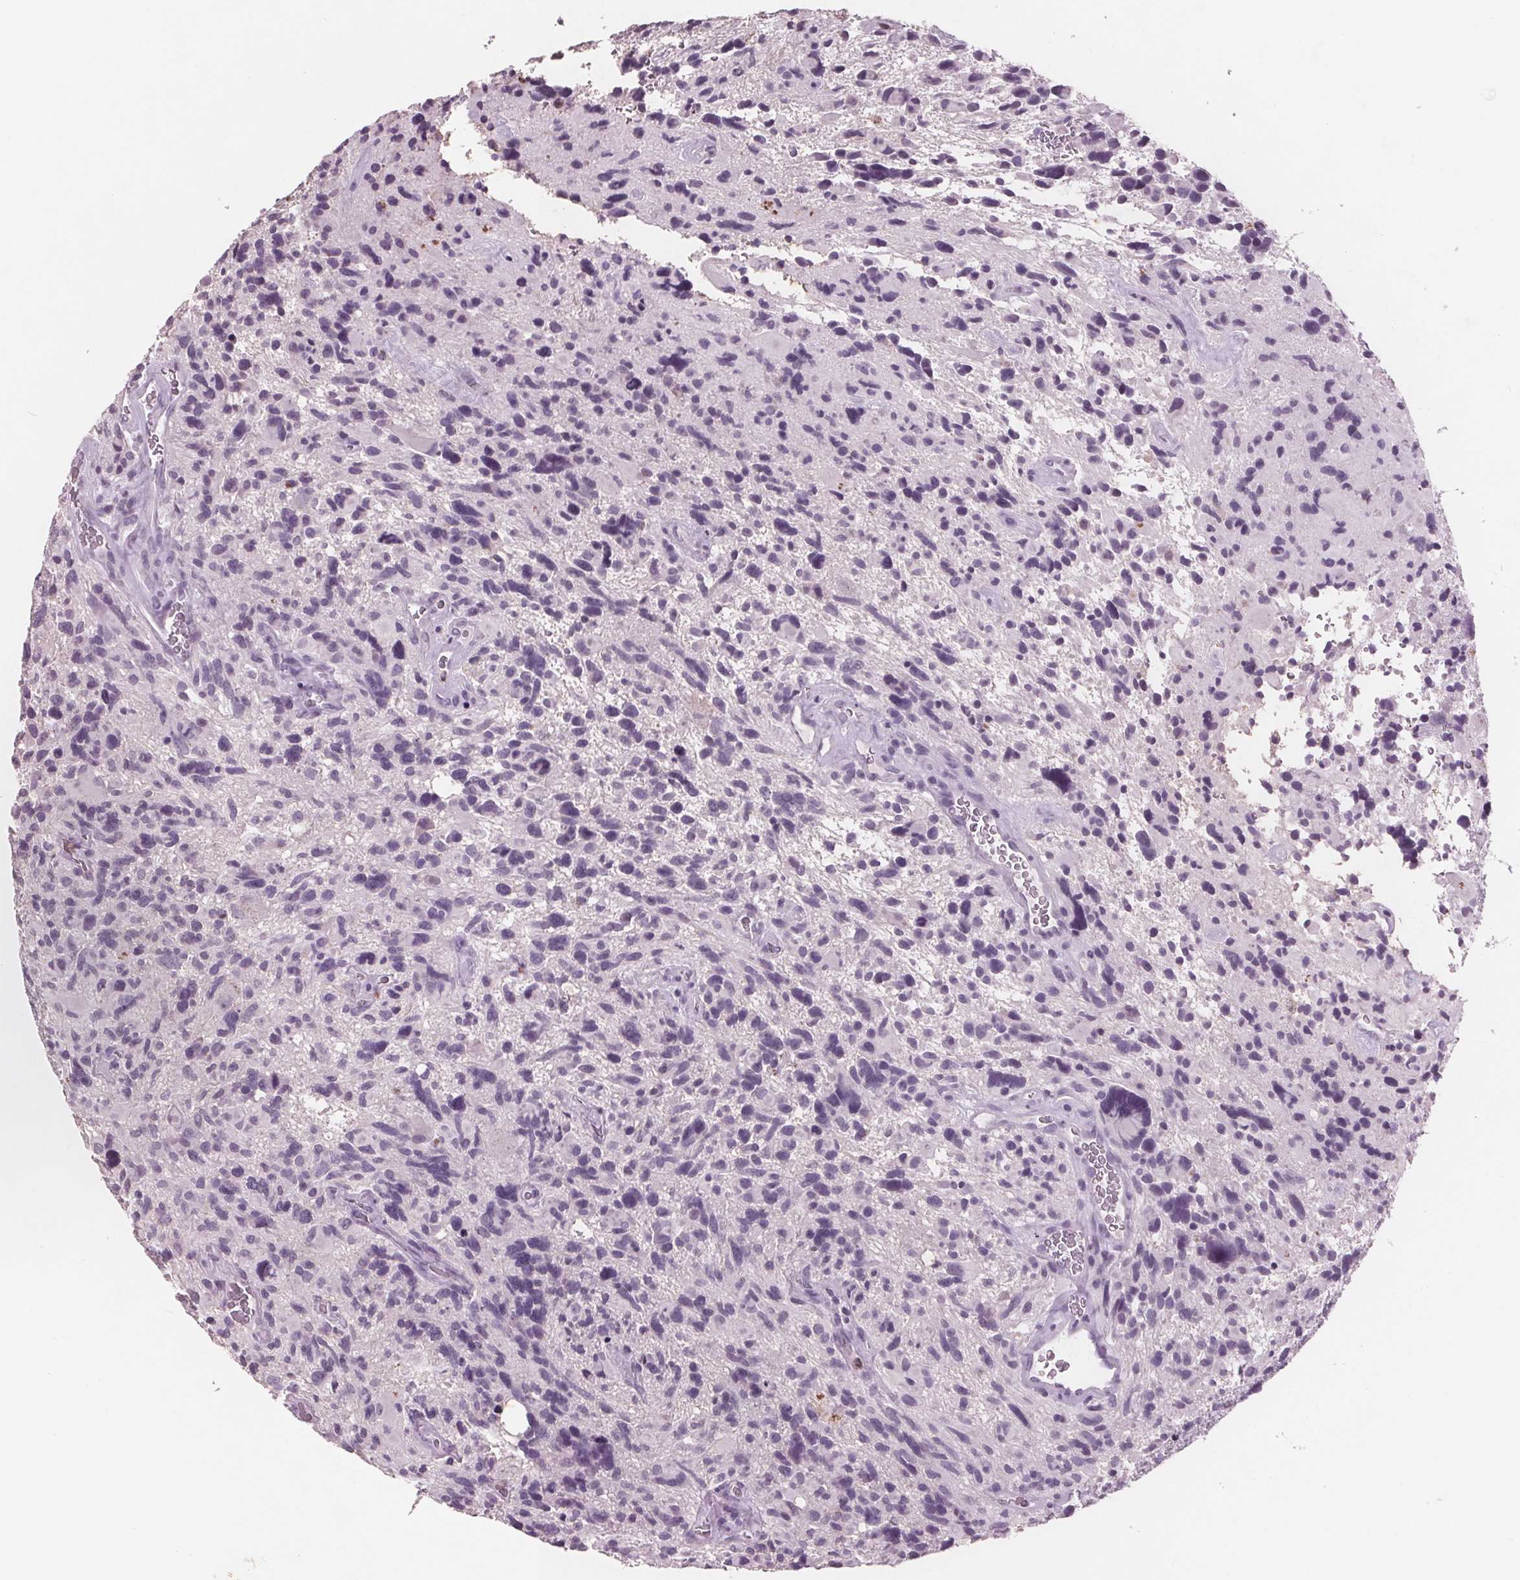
{"staining": {"intensity": "negative", "quantity": "none", "location": "none"}, "tissue": "glioma", "cell_type": "Tumor cells", "image_type": "cancer", "snomed": [{"axis": "morphology", "description": "Glioma, malignant, High grade"}, {"axis": "topography", "description": "Brain"}], "caption": "Malignant glioma (high-grade) was stained to show a protein in brown. There is no significant expression in tumor cells.", "gene": "PTPN14", "patient": {"sex": "male", "age": 49}}